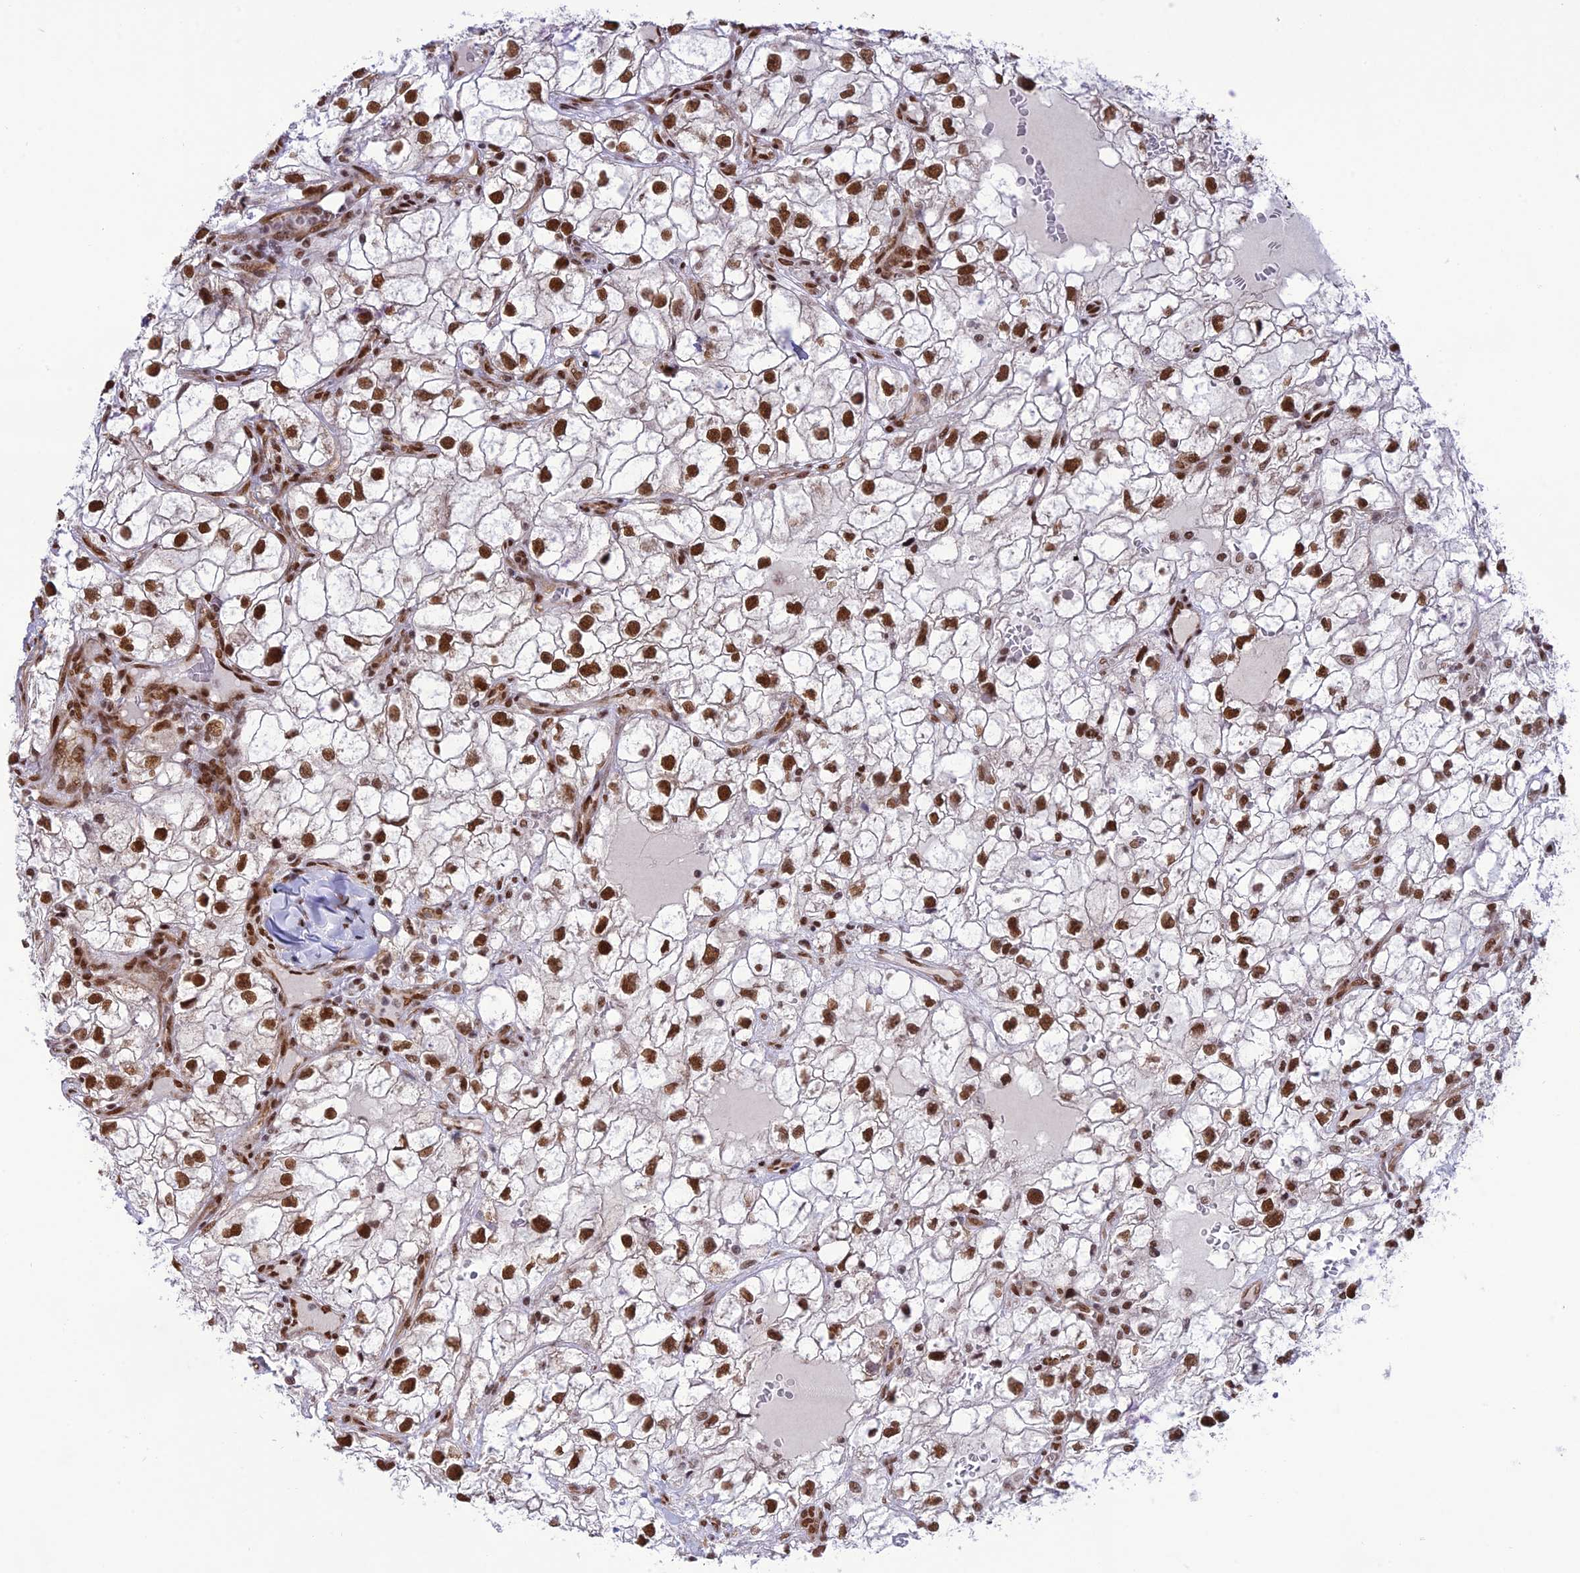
{"staining": {"intensity": "strong", "quantity": ">75%", "location": "nuclear"}, "tissue": "renal cancer", "cell_type": "Tumor cells", "image_type": "cancer", "snomed": [{"axis": "morphology", "description": "Adenocarcinoma, NOS"}, {"axis": "topography", "description": "Kidney"}], "caption": "Tumor cells exhibit strong nuclear expression in approximately >75% of cells in renal adenocarcinoma.", "gene": "DDX1", "patient": {"sex": "male", "age": 59}}